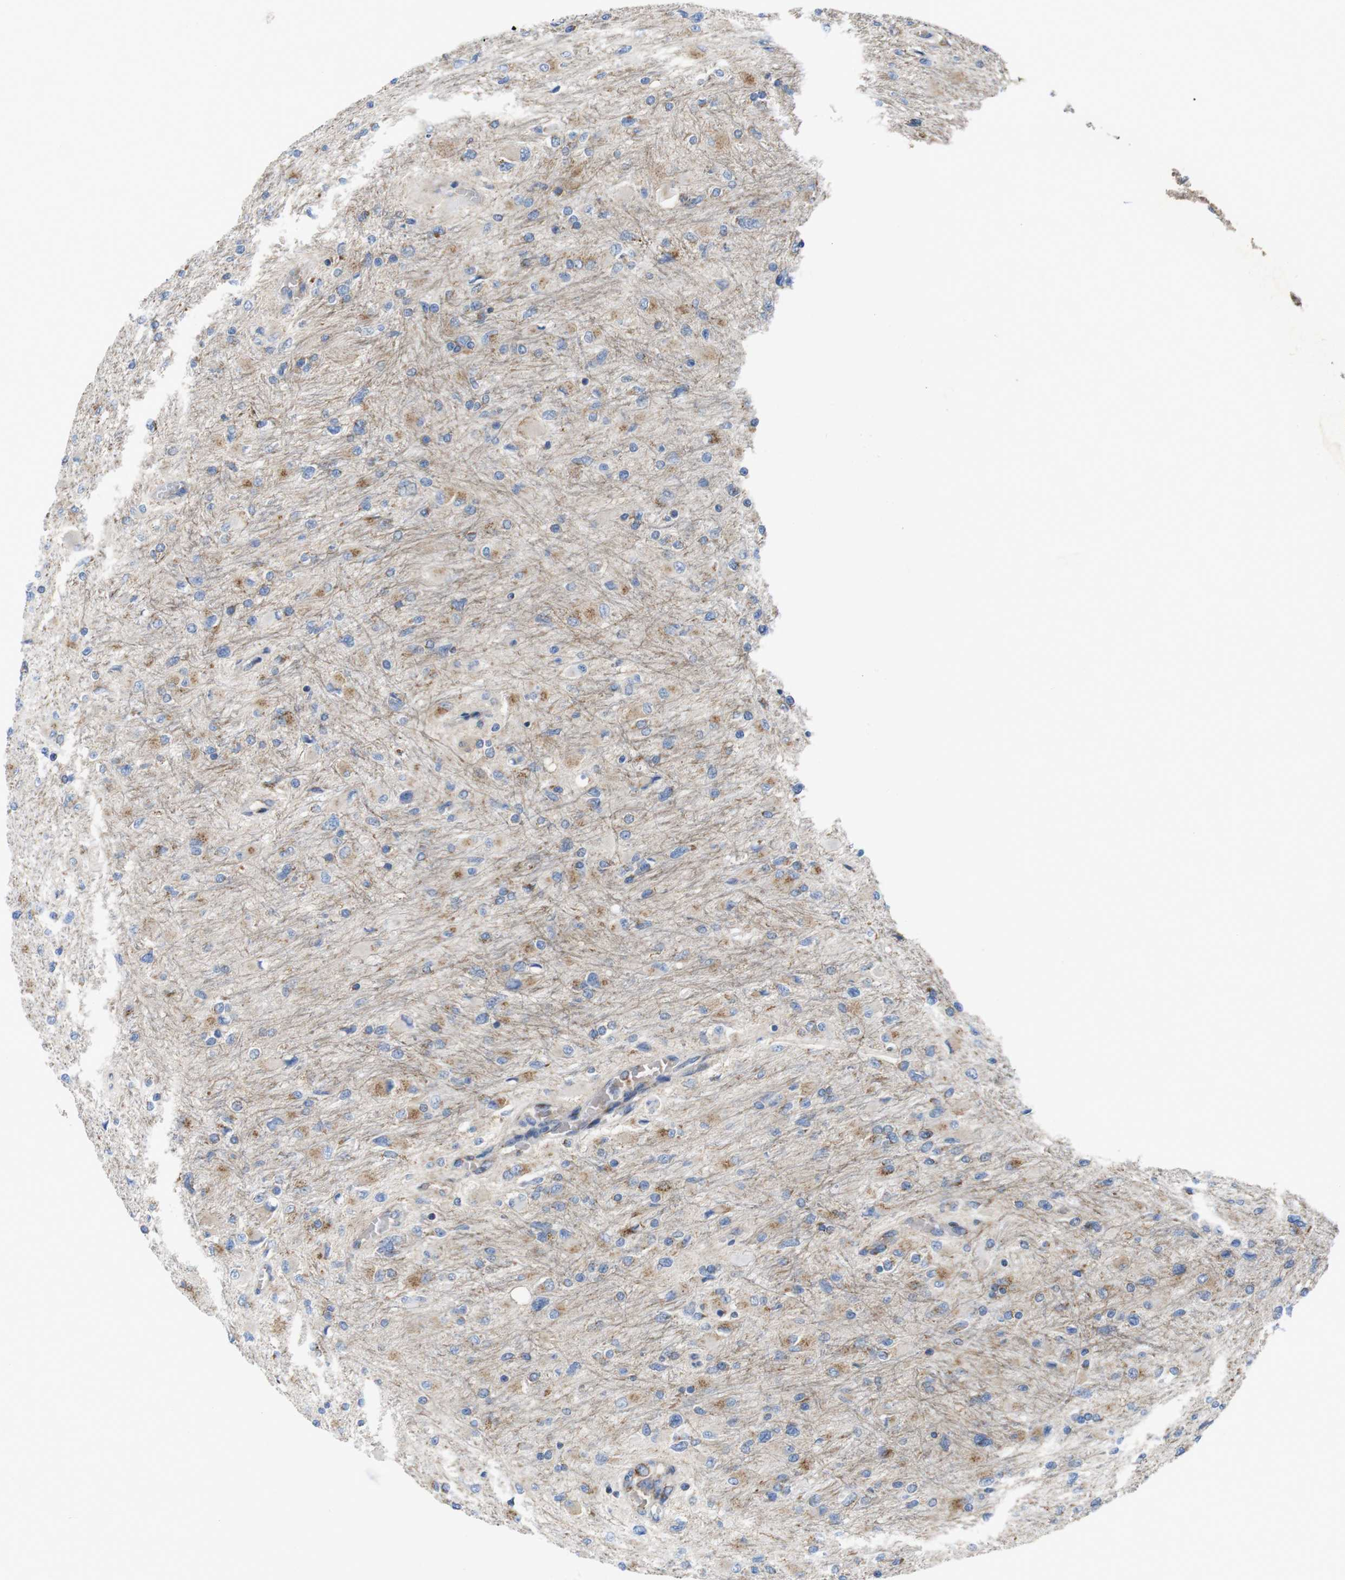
{"staining": {"intensity": "moderate", "quantity": "25%-75%", "location": "cytoplasmic/membranous"}, "tissue": "glioma", "cell_type": "Tumor cells", "image_type": "cancer", "snomed": [{"axis": "morphology", "description": "Glioma, malignant, High grade"}, {"axis": "topography", "description": "Cerebral cortex"}], "caption": "Immunohistochemistry (DAB (3,3'-diaminobenzidine)) staining of human malignant high-grade glioma displays moderate cytoplasmic/membranous protein positivity in about 25%-75% of tumor cells. Nuclei are stained in blue.", "gene": "EFCAB14", "patient": {"sex": "female", "age": 36}}